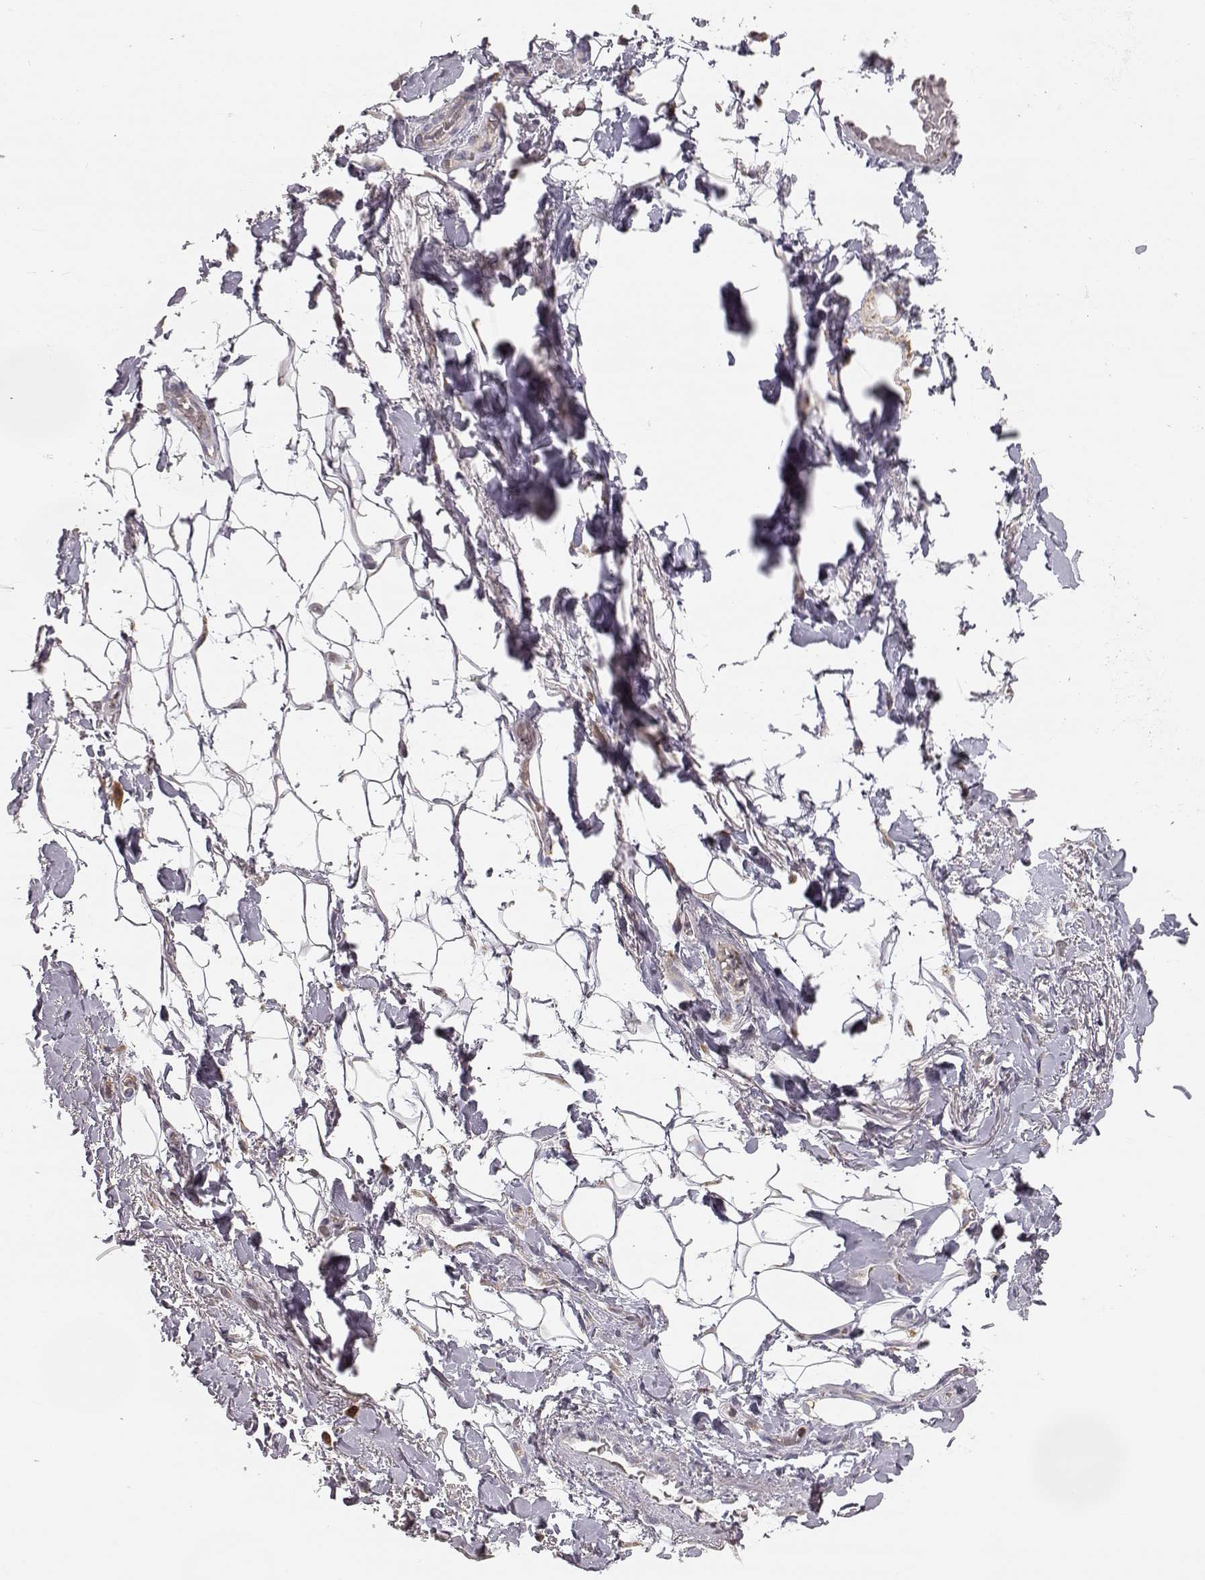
{"staining": {"intensity": "negative", "quantity": "none", "location": "none"}, "tissue": "adipose tissue", "cell_type": "Adipocytes", "image_type": "normal", "snomed": [{"axis": "morphology", "description": "Normal tissue, NOS"}, {"axis": "topography", "description": "Anal"}, {"axis": "topography", "description": "Peripheral nerve tissue"}], "caption": "An immunohistochemistry (IHC) image of normal adipose tissue is shown. There is no staining in adipocytes of adipose tissue. (Brightfield microscopy of DAB (3,3'-diaminobenzidine) immunohistochemistry at high magnification).", "gene": "GRAP2", "patient": {"sex": "male", "age": 53}}